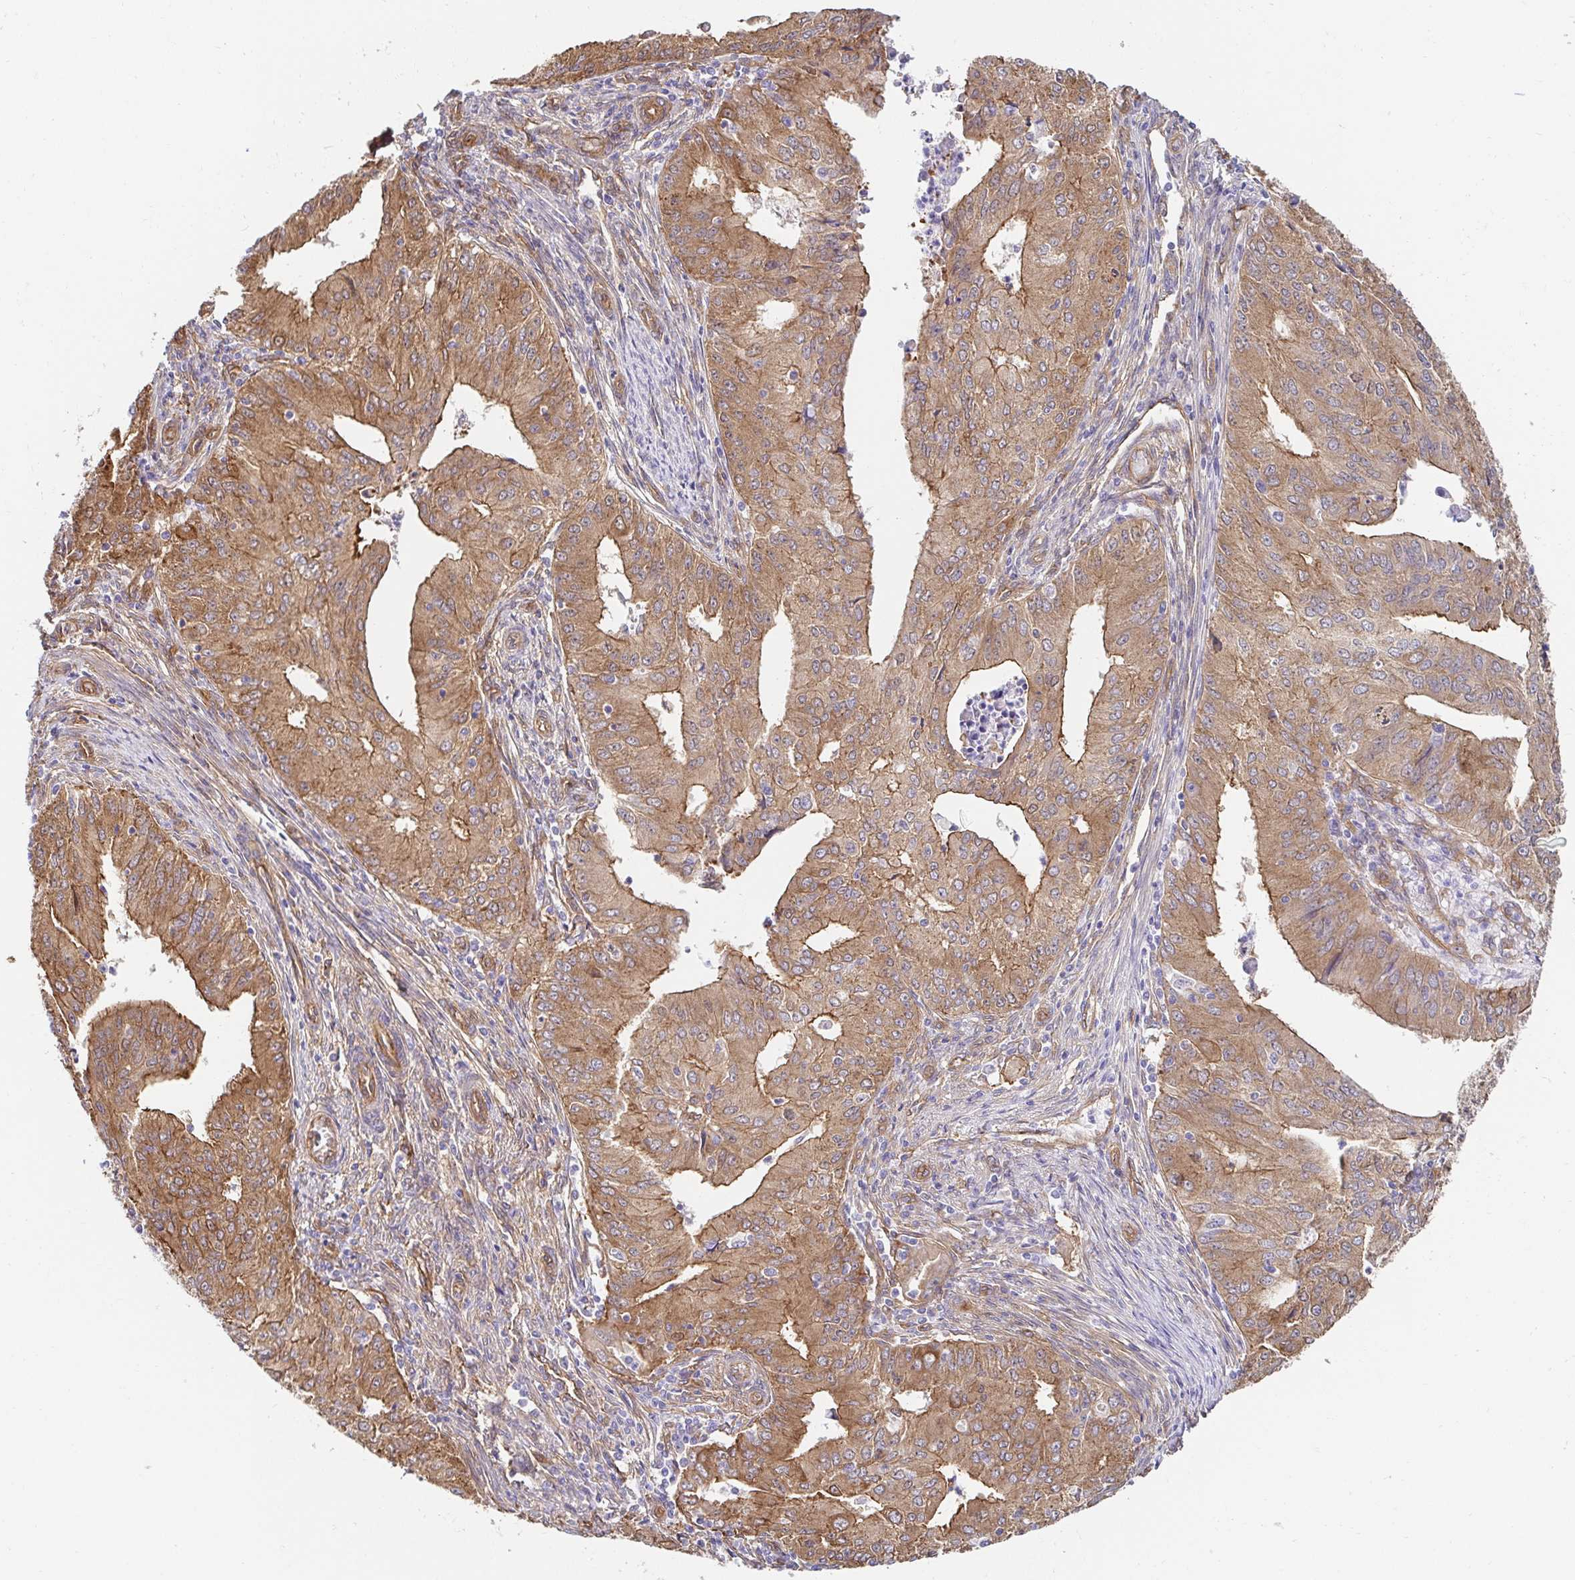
{"staining": {"intensity": "moderate", "quantity": ">75%", "location": "cytoplasmic/membranous"}, "tissue": "endometrial cancer", "cell_type": "Tumor cells", "image_type": "cancer", "snomed": [{"axis": "morphology", "description": "Adenocarcinoma, NOS"}, {"axis": "topography", "description": "Endometrium"}], "caption": "Endometrial cancer (adenocarcinoma) was stained to show a protein in brown. There is medium levels of moderate cytoplasmic/membranous expression in approximately >75% of tumor cells.", "gene": "CTTN", "patient": {"sex": "female", "age": 50}}